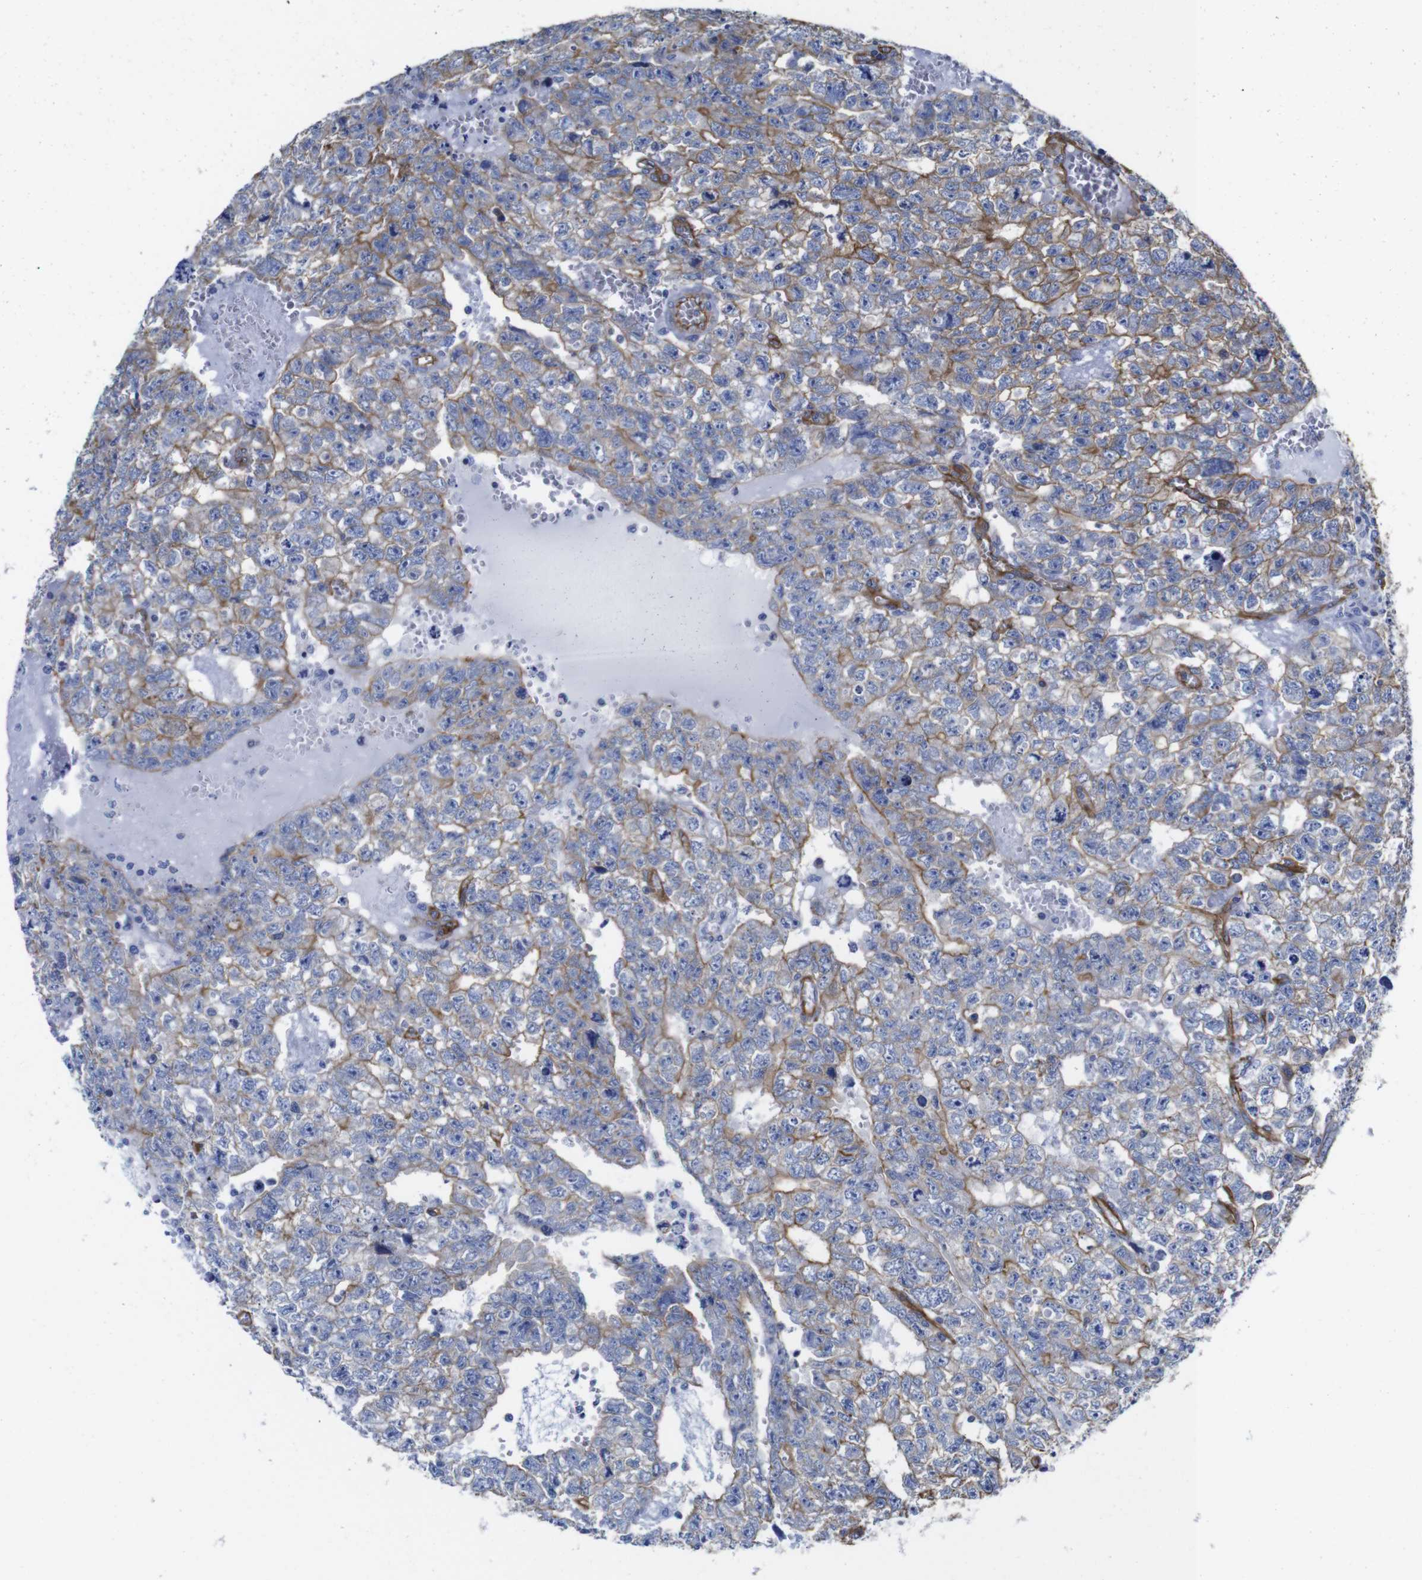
{"staining": {"intensity": "moderate", "quantity": ">75%", "location": "cytoplasmic/membranous"}, "tissue": "testis cancer", "cell_type": "Tumor cells", "image_type": "cancer", "snomed": [{"axis": "morphology", "description": "Seminoma, NOS"}, {"axis": "morphology", "description": "Carcinoma, Embryonal, NOS"}, {"axis": "topography", "description": "Testis"}], "caption": "Protein expression analysis of human testis embryonal carcinoma reveals moderate cytoplasmic/membranous staining in about >75% of tumor cells.", "gene": "SPTBN1", "patient": {"sex": "male", "age": 38}}